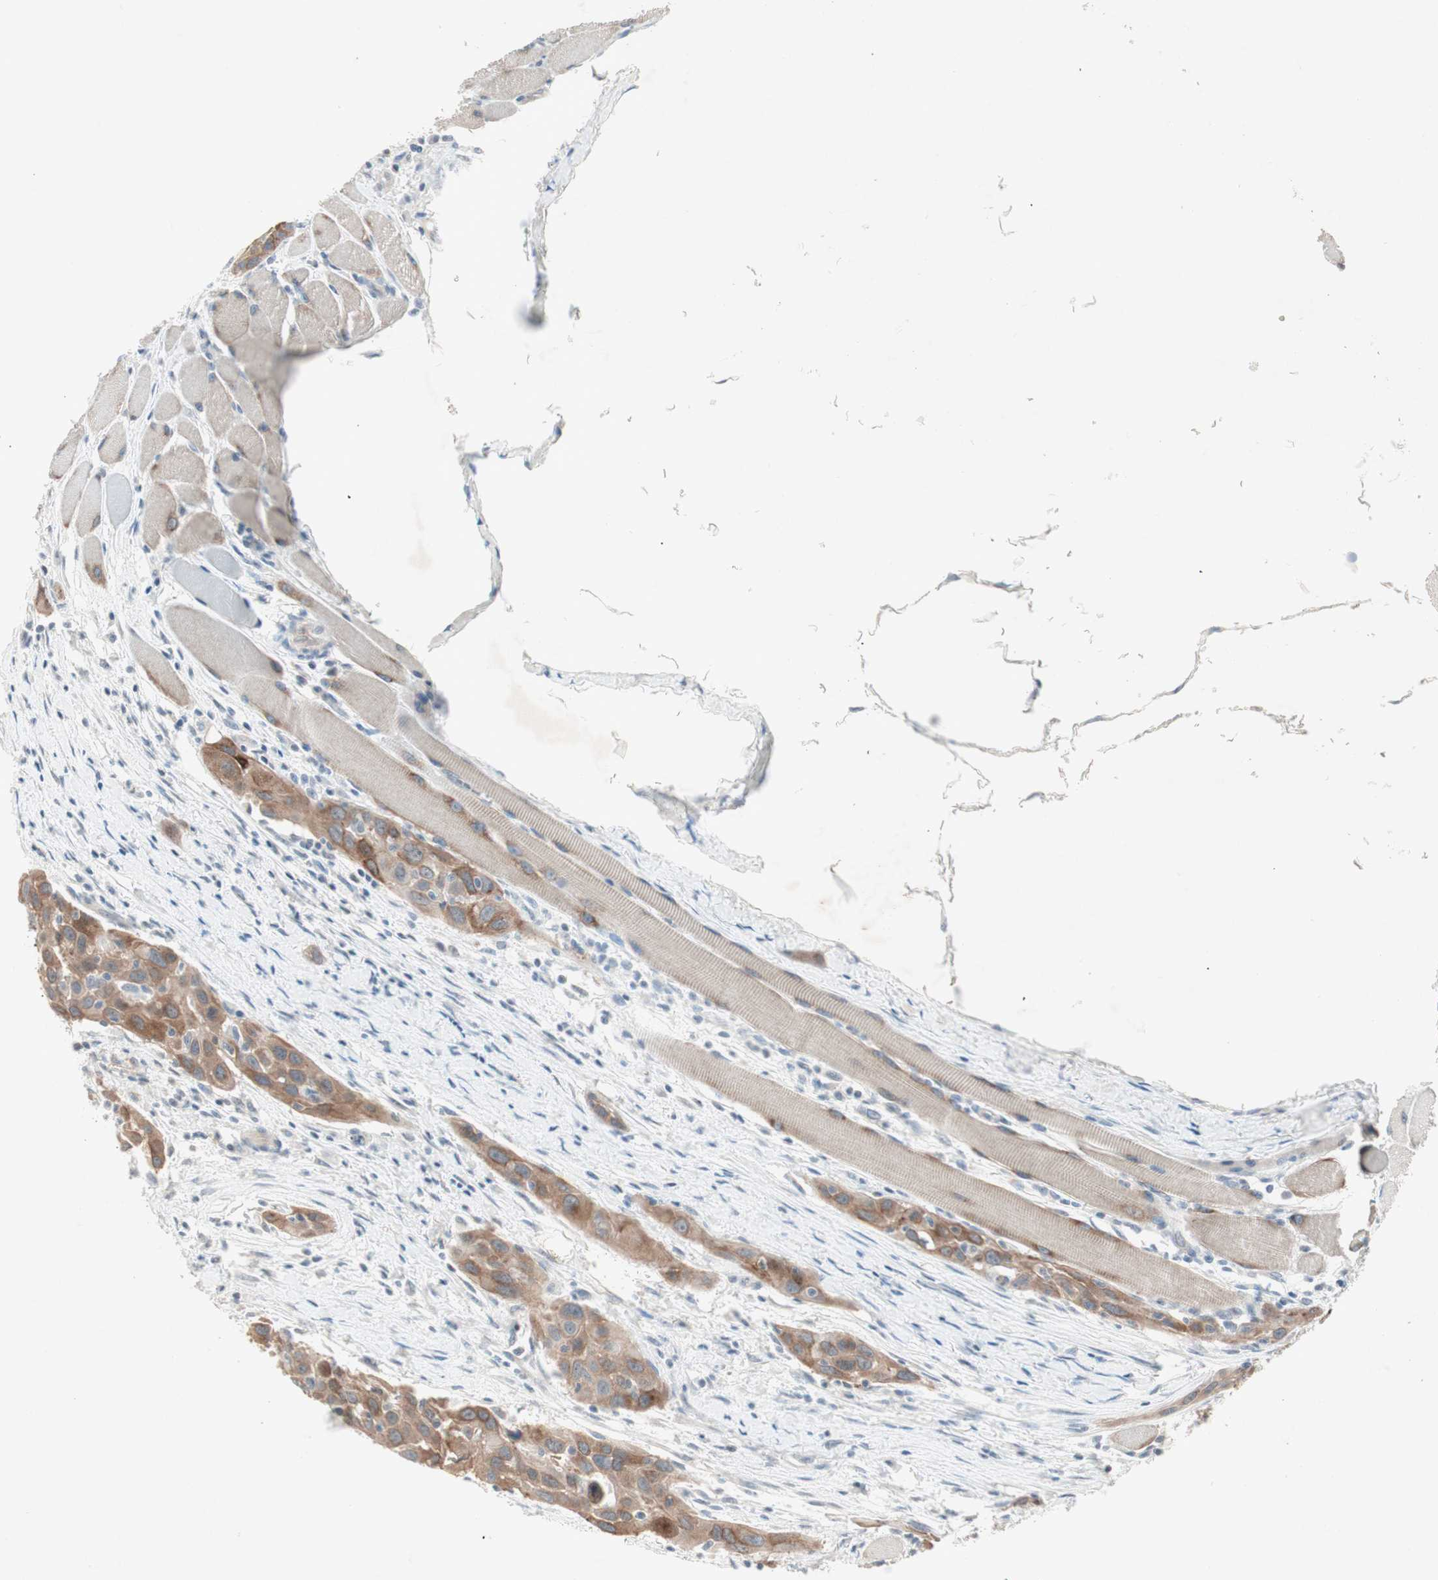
{"staining": {"intensity": "moderate", "quantity": "<25%", "location": "cytoplasmic/membranous"}, "tissue": "head and neck cancer", "cell_type": "Tumor cells", "image_type": "cancer", "snomed": [{"axis": "morphology", "description": "Squamous cell carcinoma, NOS"}, {"axis": "topography", "description": "Oral tissue"}, {"axis": "topography", "description": "Head-Neck"}], "caption": "Immunohistochemical staining of human head and neck cancer (squamous cell carcinoma) exhibits low levels of moderate cytoplasmic/membranous protein expression in about <25% of tumor cells. (Stains: DAB in brown, nuclei in blue, Microscopy: brightfield microscopy at high magnification).", "gene": "ITGB4", "patient": {"sex": "female", "age": 50}}